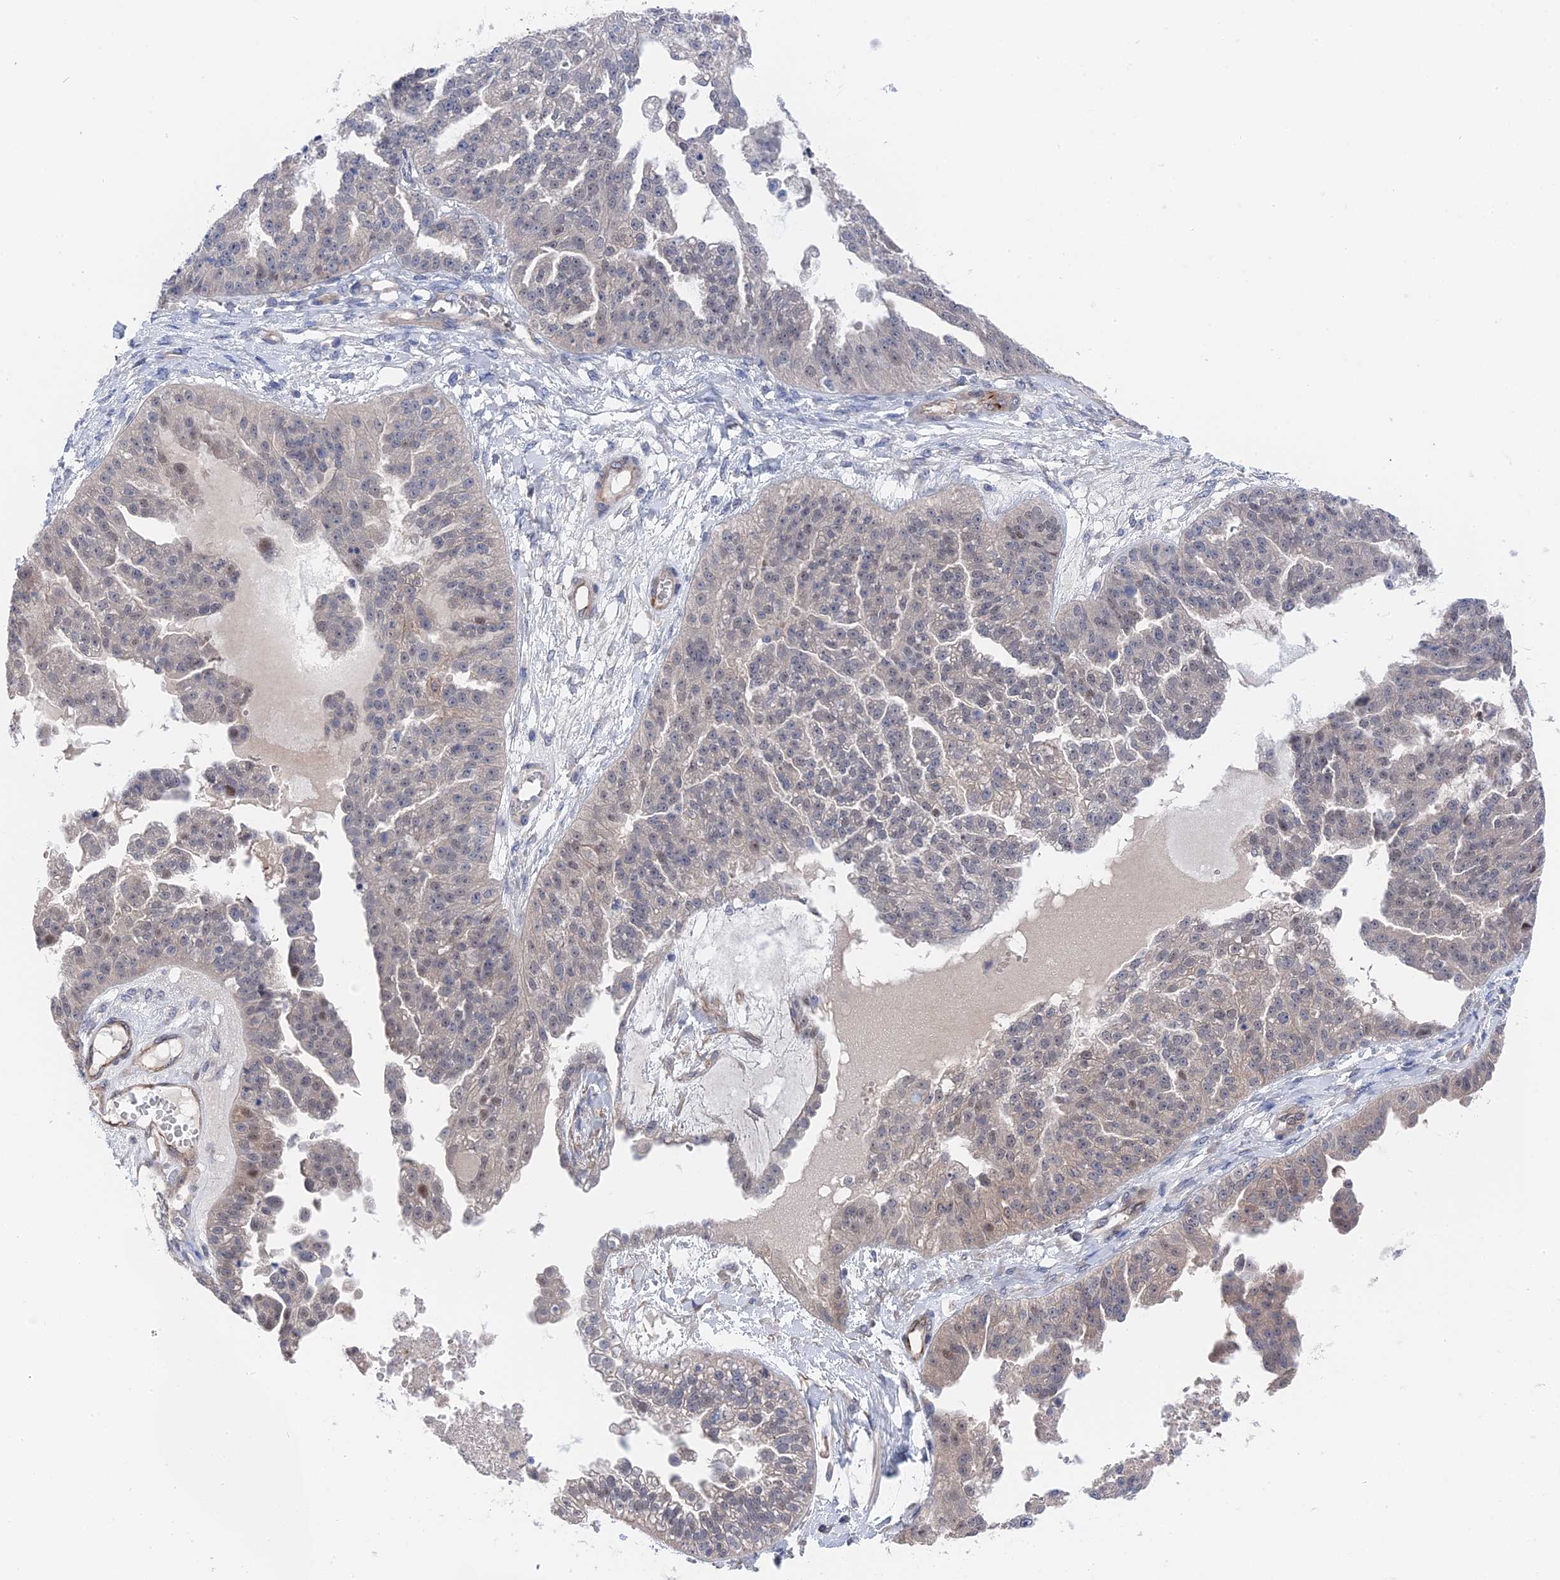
{"staining": {"intensity": "negative", "quantity": "none", "location": "none"}, "tissue": "ovarian cancer", "cell_type": "Tumor cells", "image_type": "cancer", "snomed": [{"axis": "morphology", "description": "Cystadenocarcinoma, serous, NOS"}, {"axis": "topography", "description": "Ovary"}], "caption": "Ovarian cancer stained for a protein using immunohistochemistry displays no expression tumor cells.", "gene": "MTHFSD", "patient": {"sex": "female", "age": 58}}